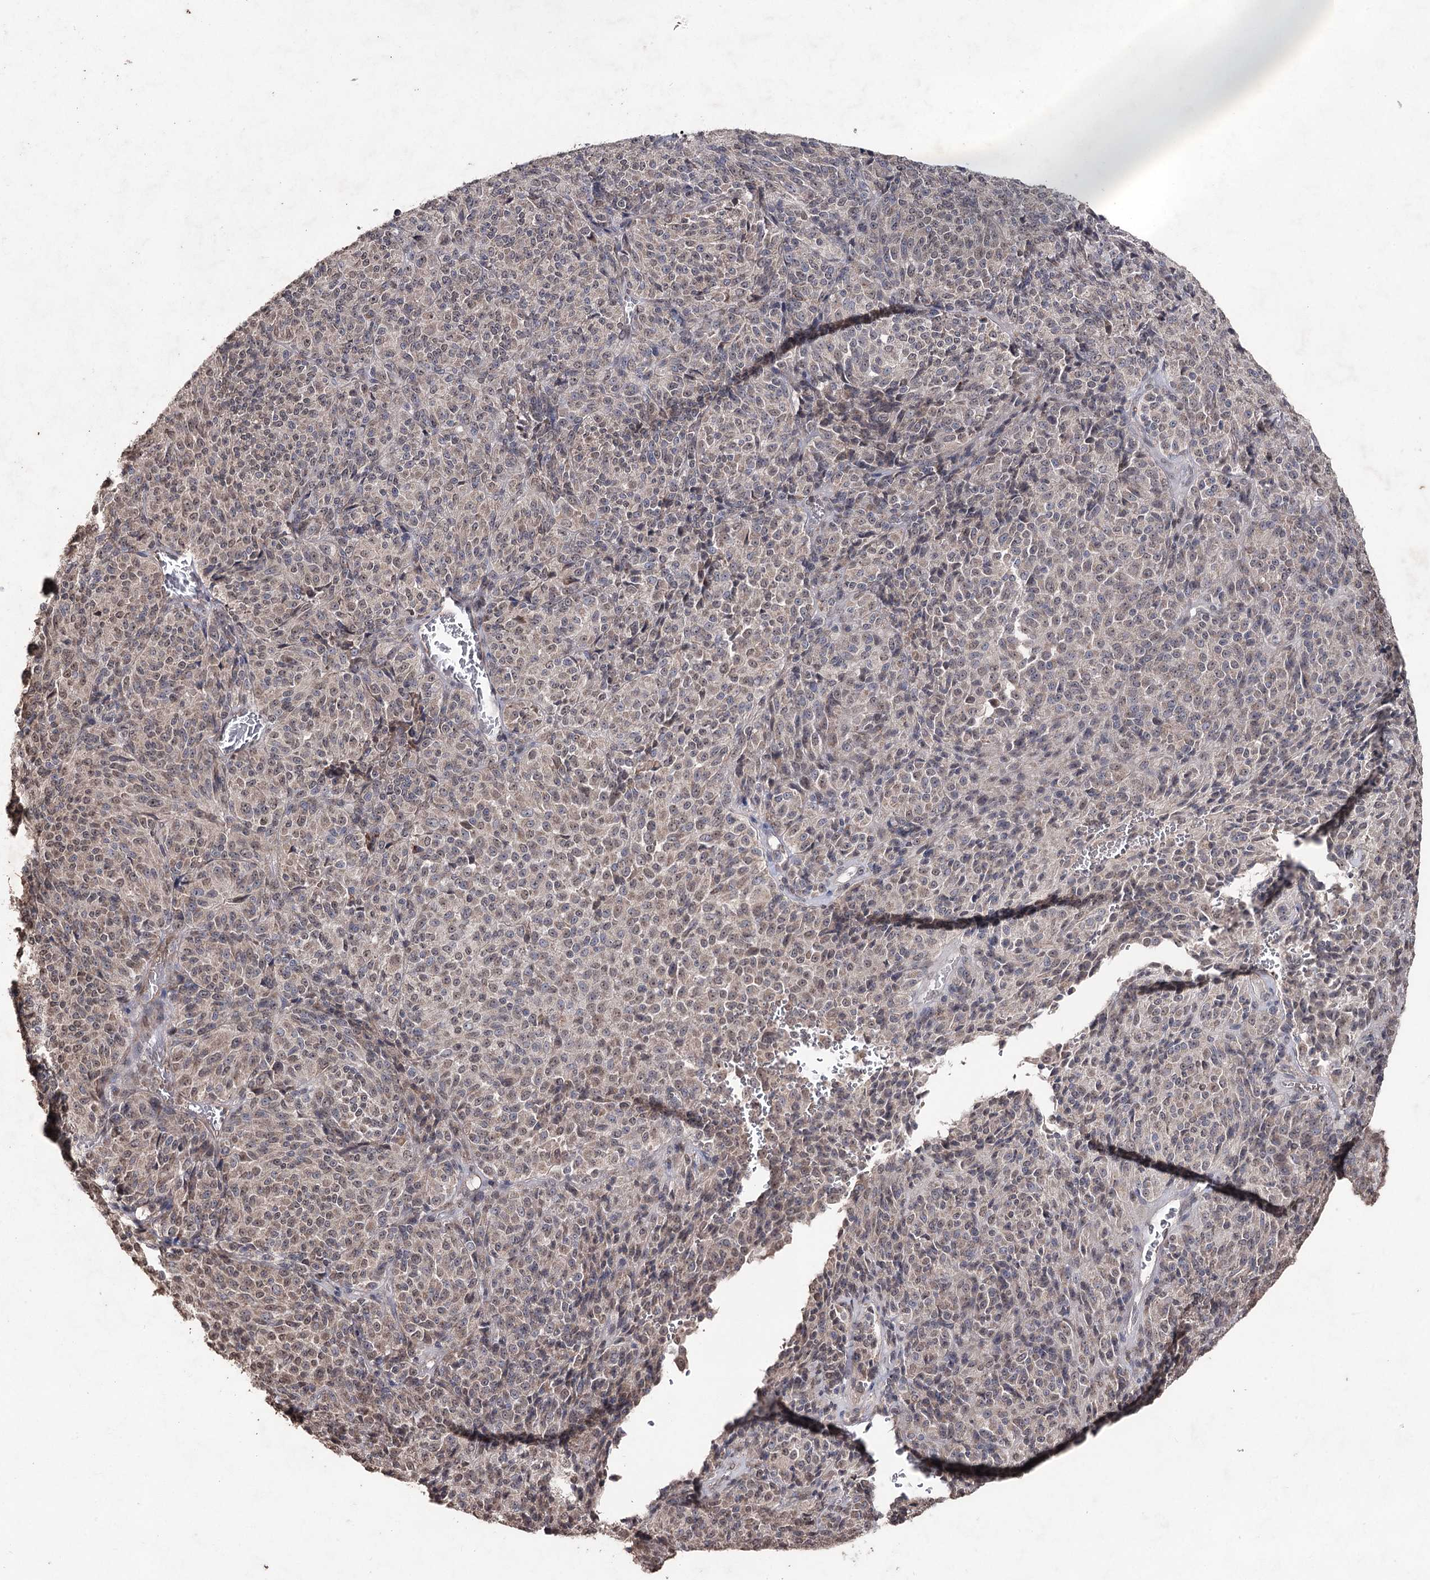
{"staining": {"intensity": "weak", "quantity": "<25%", "location": "nuclear"}, "tissue": "melanoma", "cell_type": "Tumor cells", "image_type": "cancer", "snomed": [{"axis": "morphology", "description": "Malignant melanoma, Metastatic site"}, {"axis": "topography", "description": "Brain"}], "caption": "Tumor cells are negative for protein expression in human malignant melanoma (metastatic site).", "gene": "ATG14", "patient": {"sex": "female", "age": 56}}